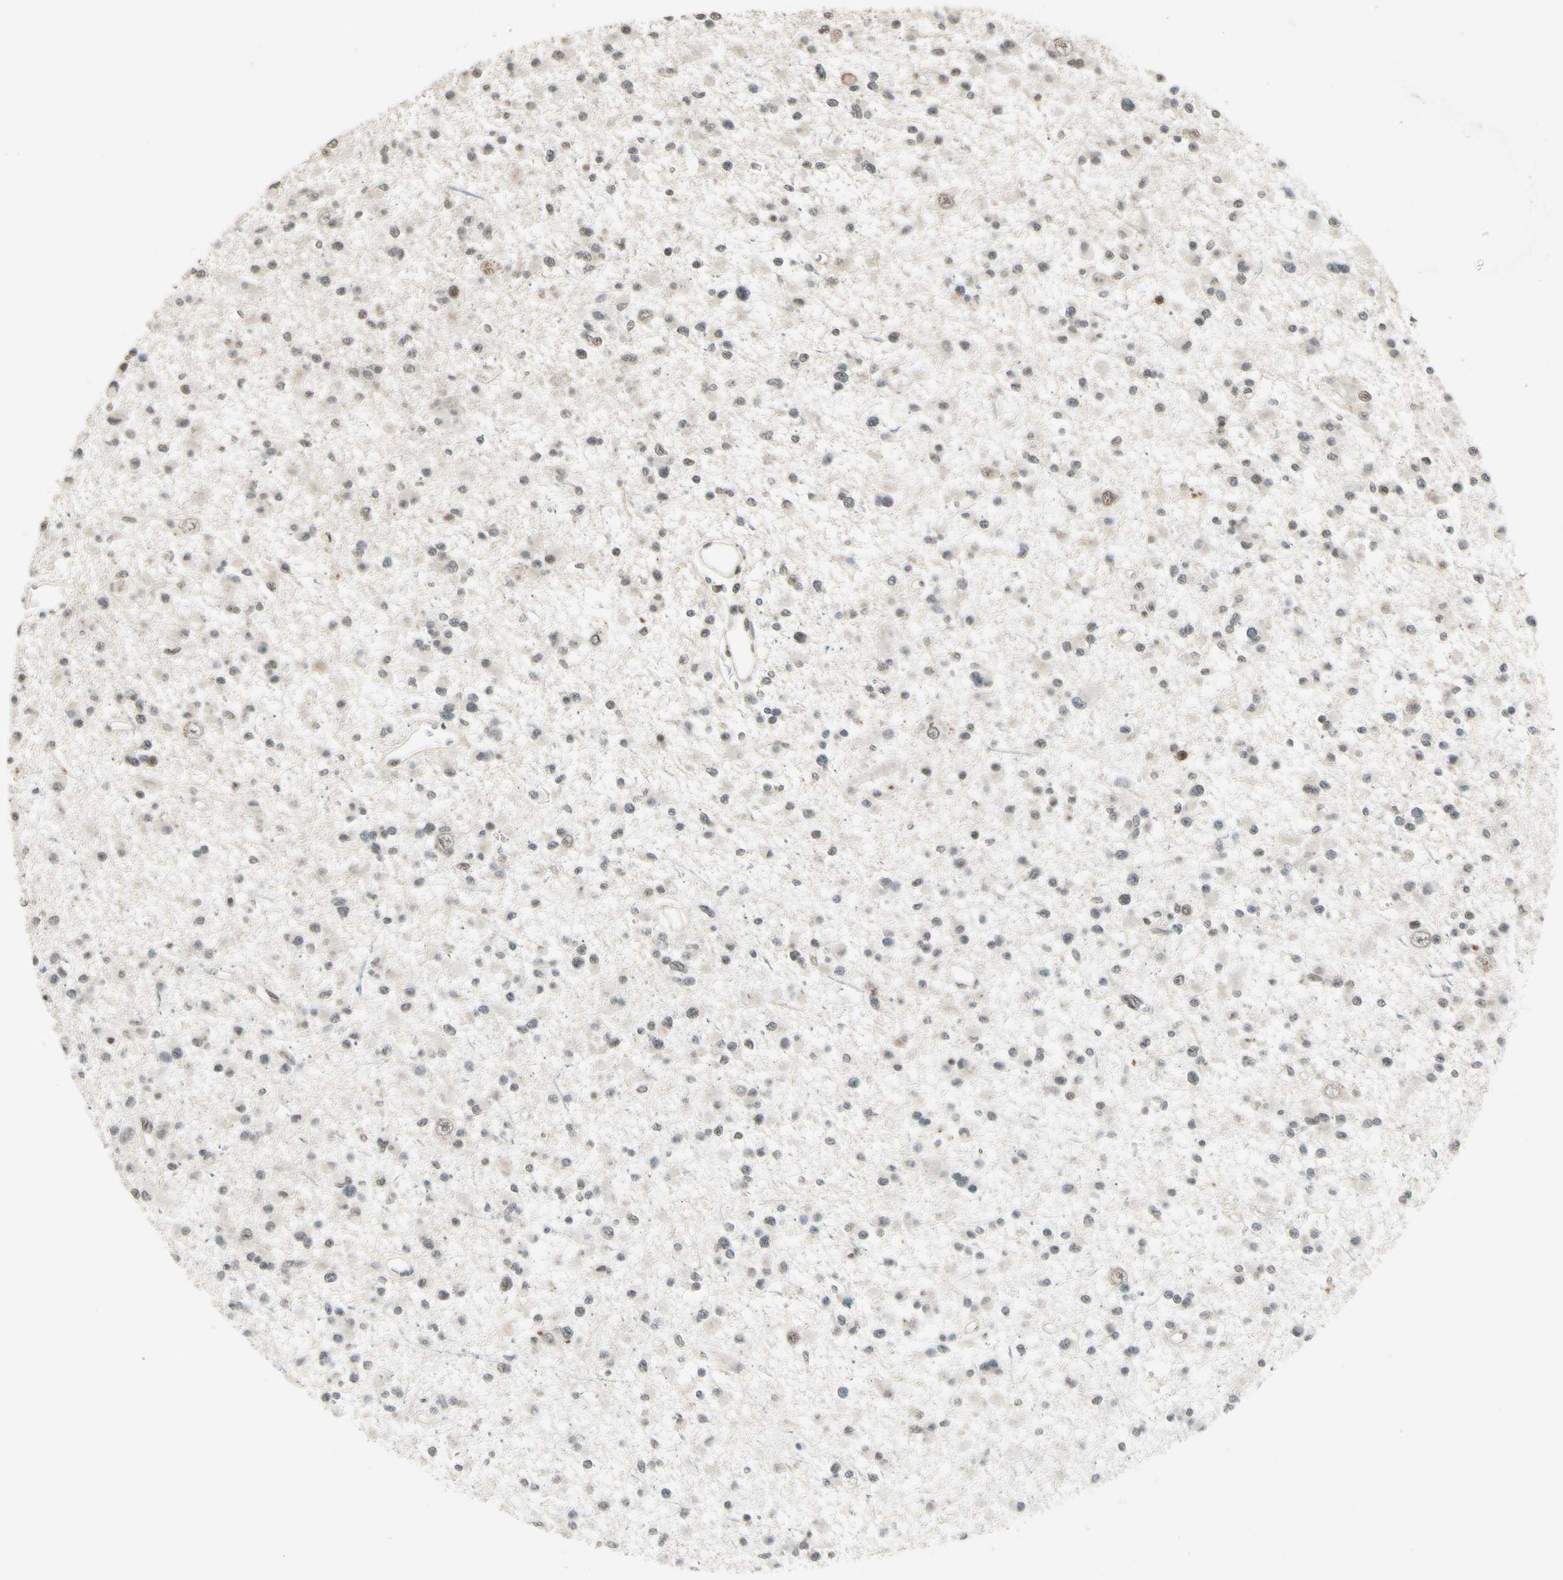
{"staining": {"intensity": "weak", "quantity": "<25%", "location": "nuclear"}, "tissue": "glioma", "cell_type": "Tumor cells", "image_type": "cancer", "snomed": [{"axis": "morphology", "description": "Glioma, malignant, Low grade"}, {"axis": "topography", "description": "Brain"}], "caption": "DAB (3,3'-diaminobenzidine) immunohistochemical staining of glioma exhibits no significant positivity in tumor cells.", "gene": "ZBTB4", "patient": {"sex": "female", "age": 22}}